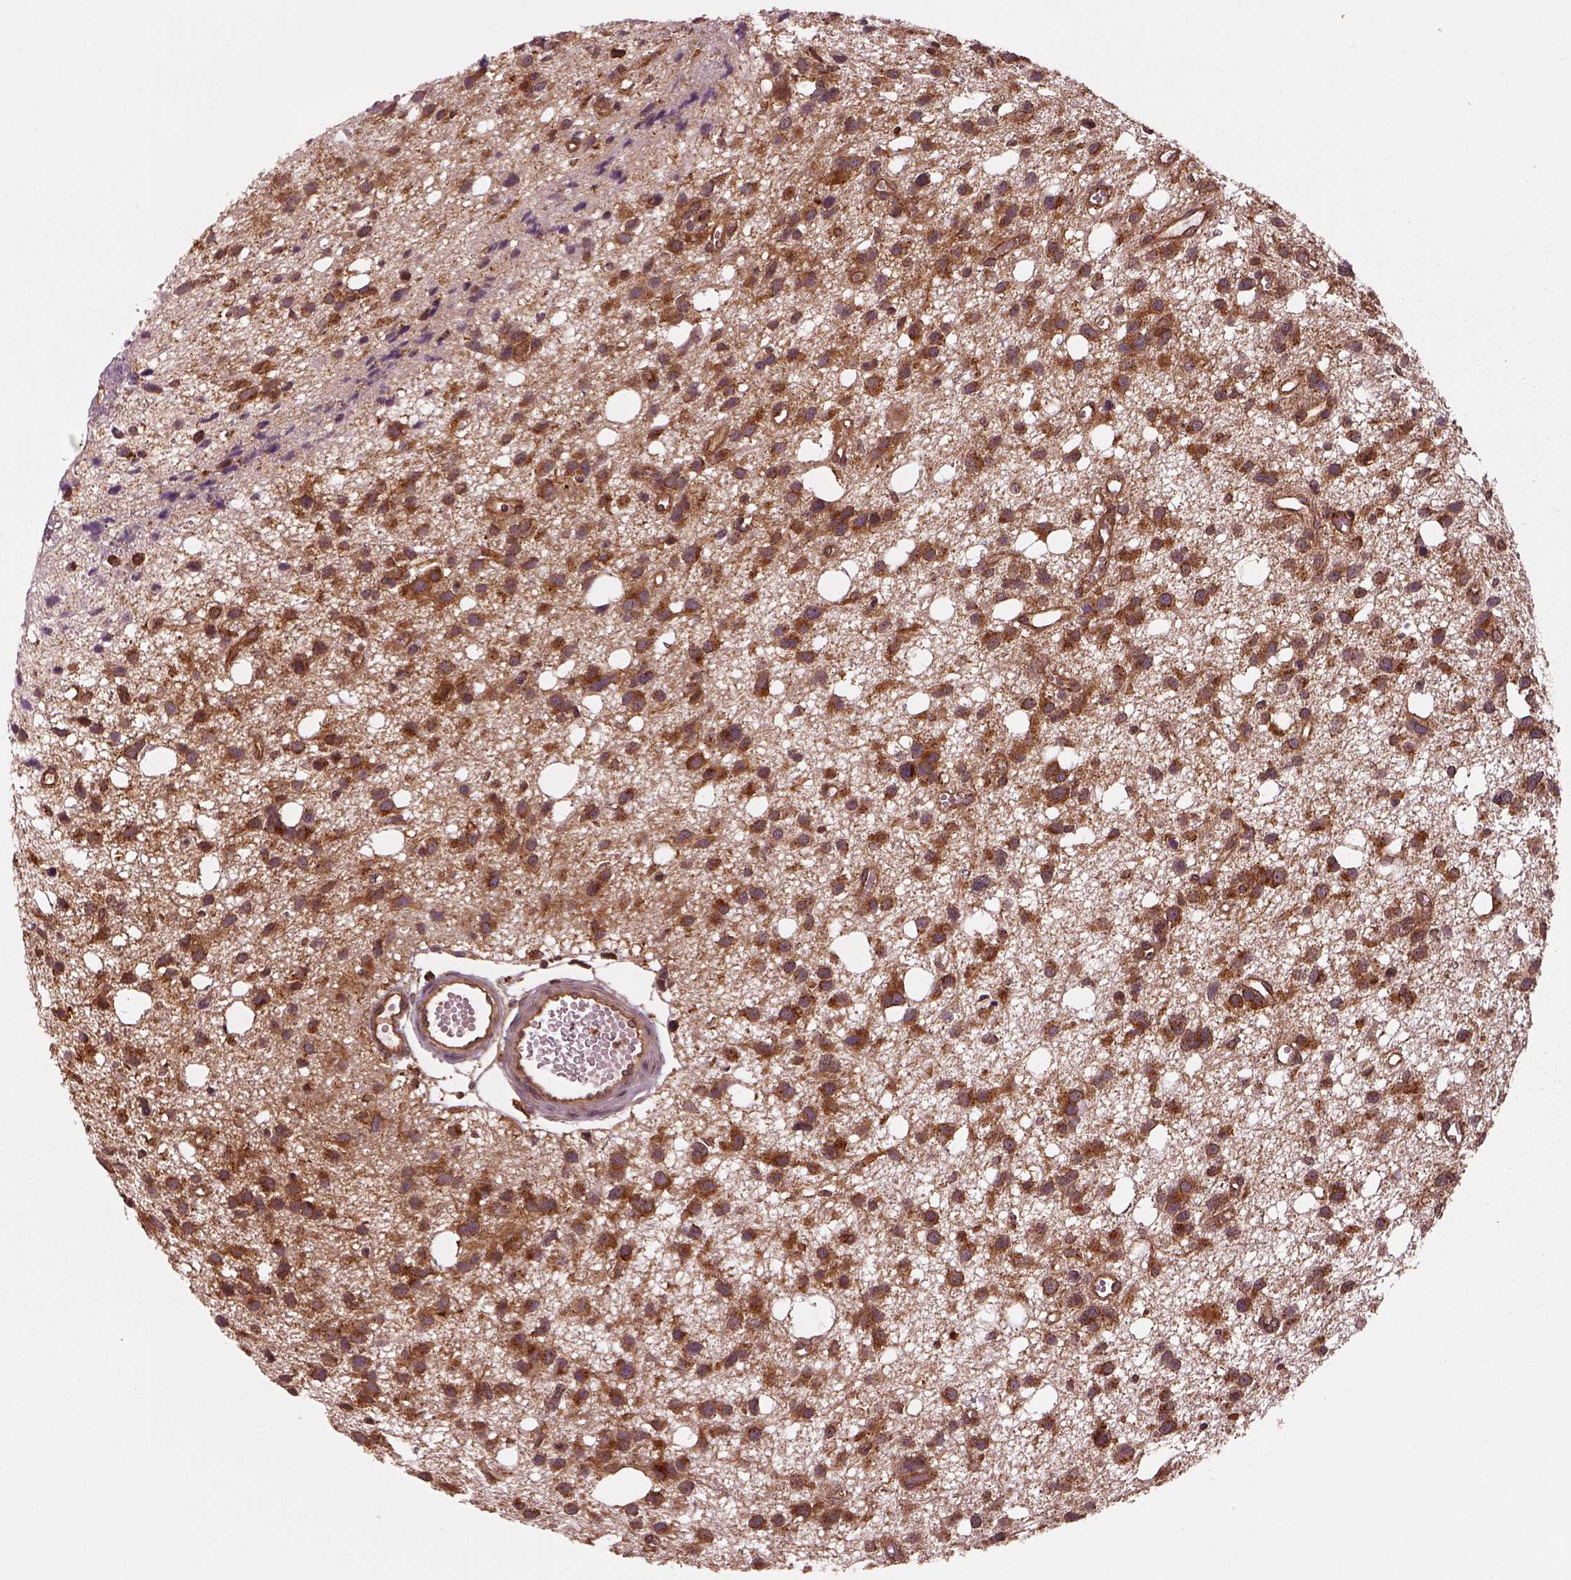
{"staining": {"intensity": "strong", "quantity": "25%-75%", "location": "cytoplasmic/membranous"}, "tissue": "glioma", "cell_type": "Tumor cells", "image_type": "cancer", "snomed": [{"axis": "morphology", "description": "Glioma, malignant, High grade"}, {"axis": "topography", "description": "Brain"}], "caption": "Glioma tissue demonstrates strong cytoplasmic/membranous expression in approximately 25%-75% of tumor cells, visualized by immunohistochemistry.", "gene": "WASHC2A", "patient": {"sex": "male", "age": 23}}